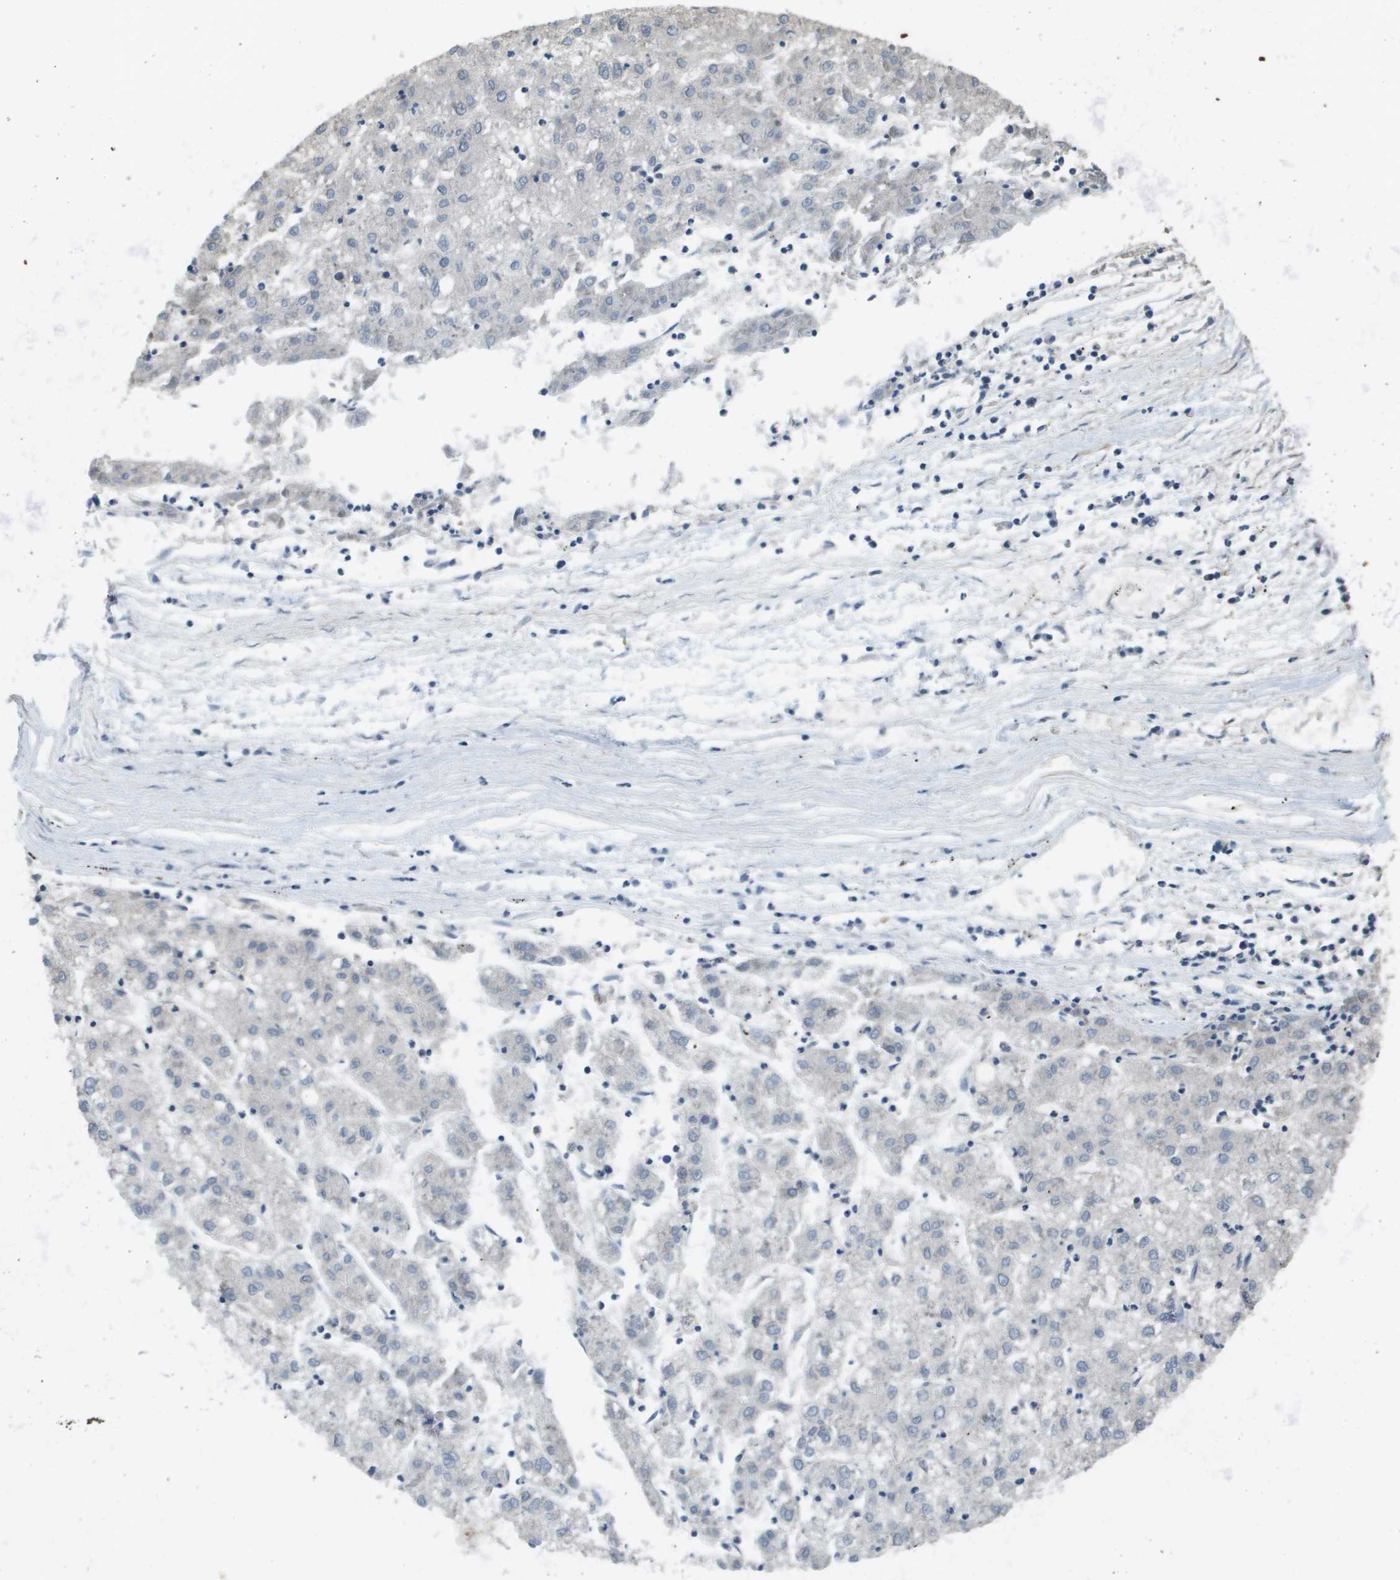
{"staining": {"intensity": "negative", "quantity": "none", "location": "none"}, "tissue": "liver cancer", "cell_type": "Tumor cells", "image_type": "cancer", "snomed": [{"axis": "morphology", "description": "Carcinoma, Hepatocellular, NOS"}, {"axis": "topography", "description": "Liver"}], "caption": "This is a histopathology image of IHC staining of liver hepatocellular carcinoma, which shows no staining in tumor cells. (Brightfield microscopy of DAB (3,3'-diaminobenzidine) immunohistochemistry at high magnification).", "gene": "KRT23", "patient": {"sex": "male", "age": 72}}